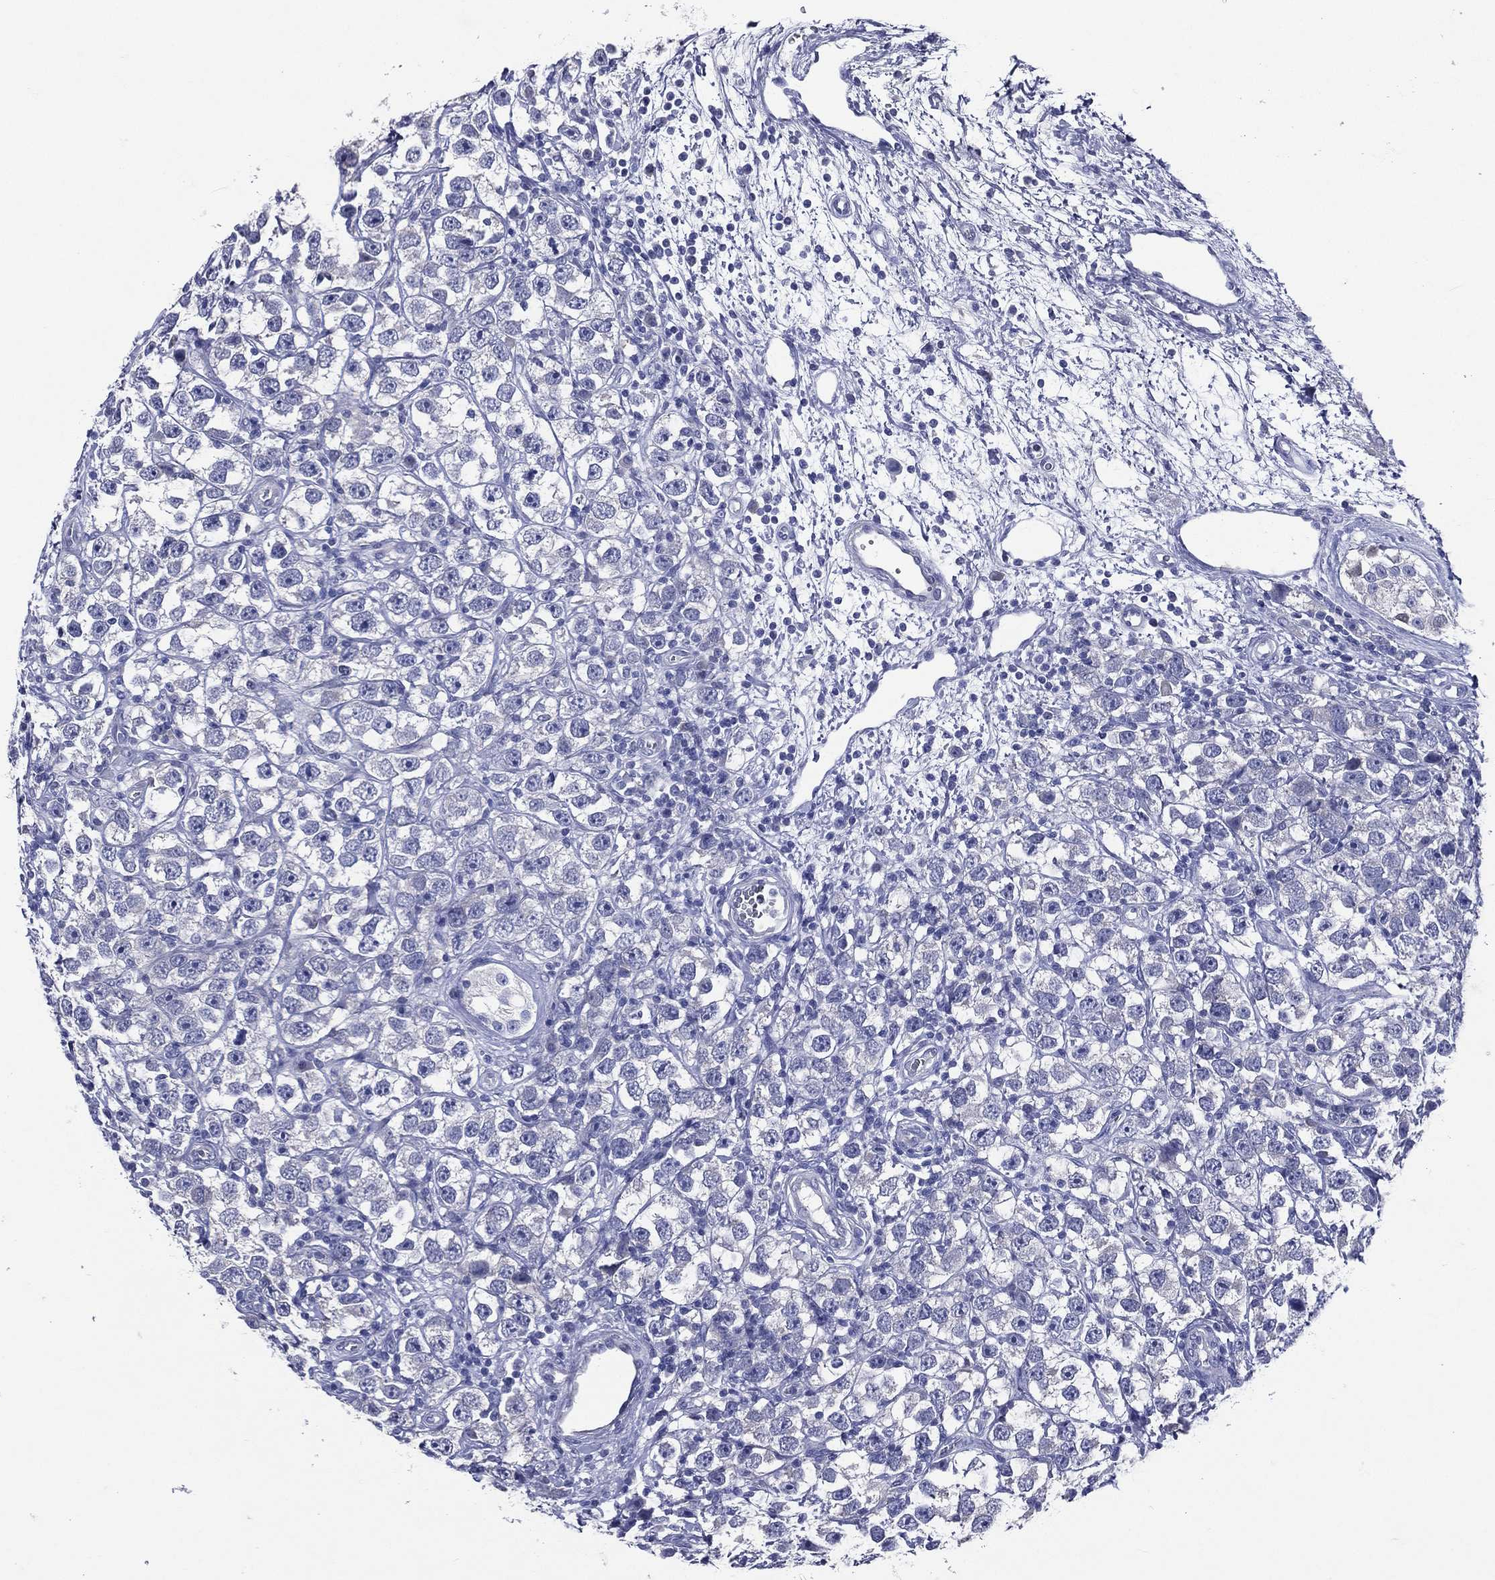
{"staining": {"intensity": "negative", "quantity": "none", "location": "none"}, "tissue": "testis cancer", "cell_type": "Tumor cells", "image_type": "cancer", "snomed": [{"axis": "morphology", "description": "Seminoma, NOS"}, {"axis": "topography", "description": "Testis"}], "caption": "Immunohistochemistry micrograph of neoplastic tissue: human testis seminoma stained with DAB exhibits no significant protein expression in tumor cells.", "gene": "TGM1", "patient": {"sex": "male", "age": 26}}